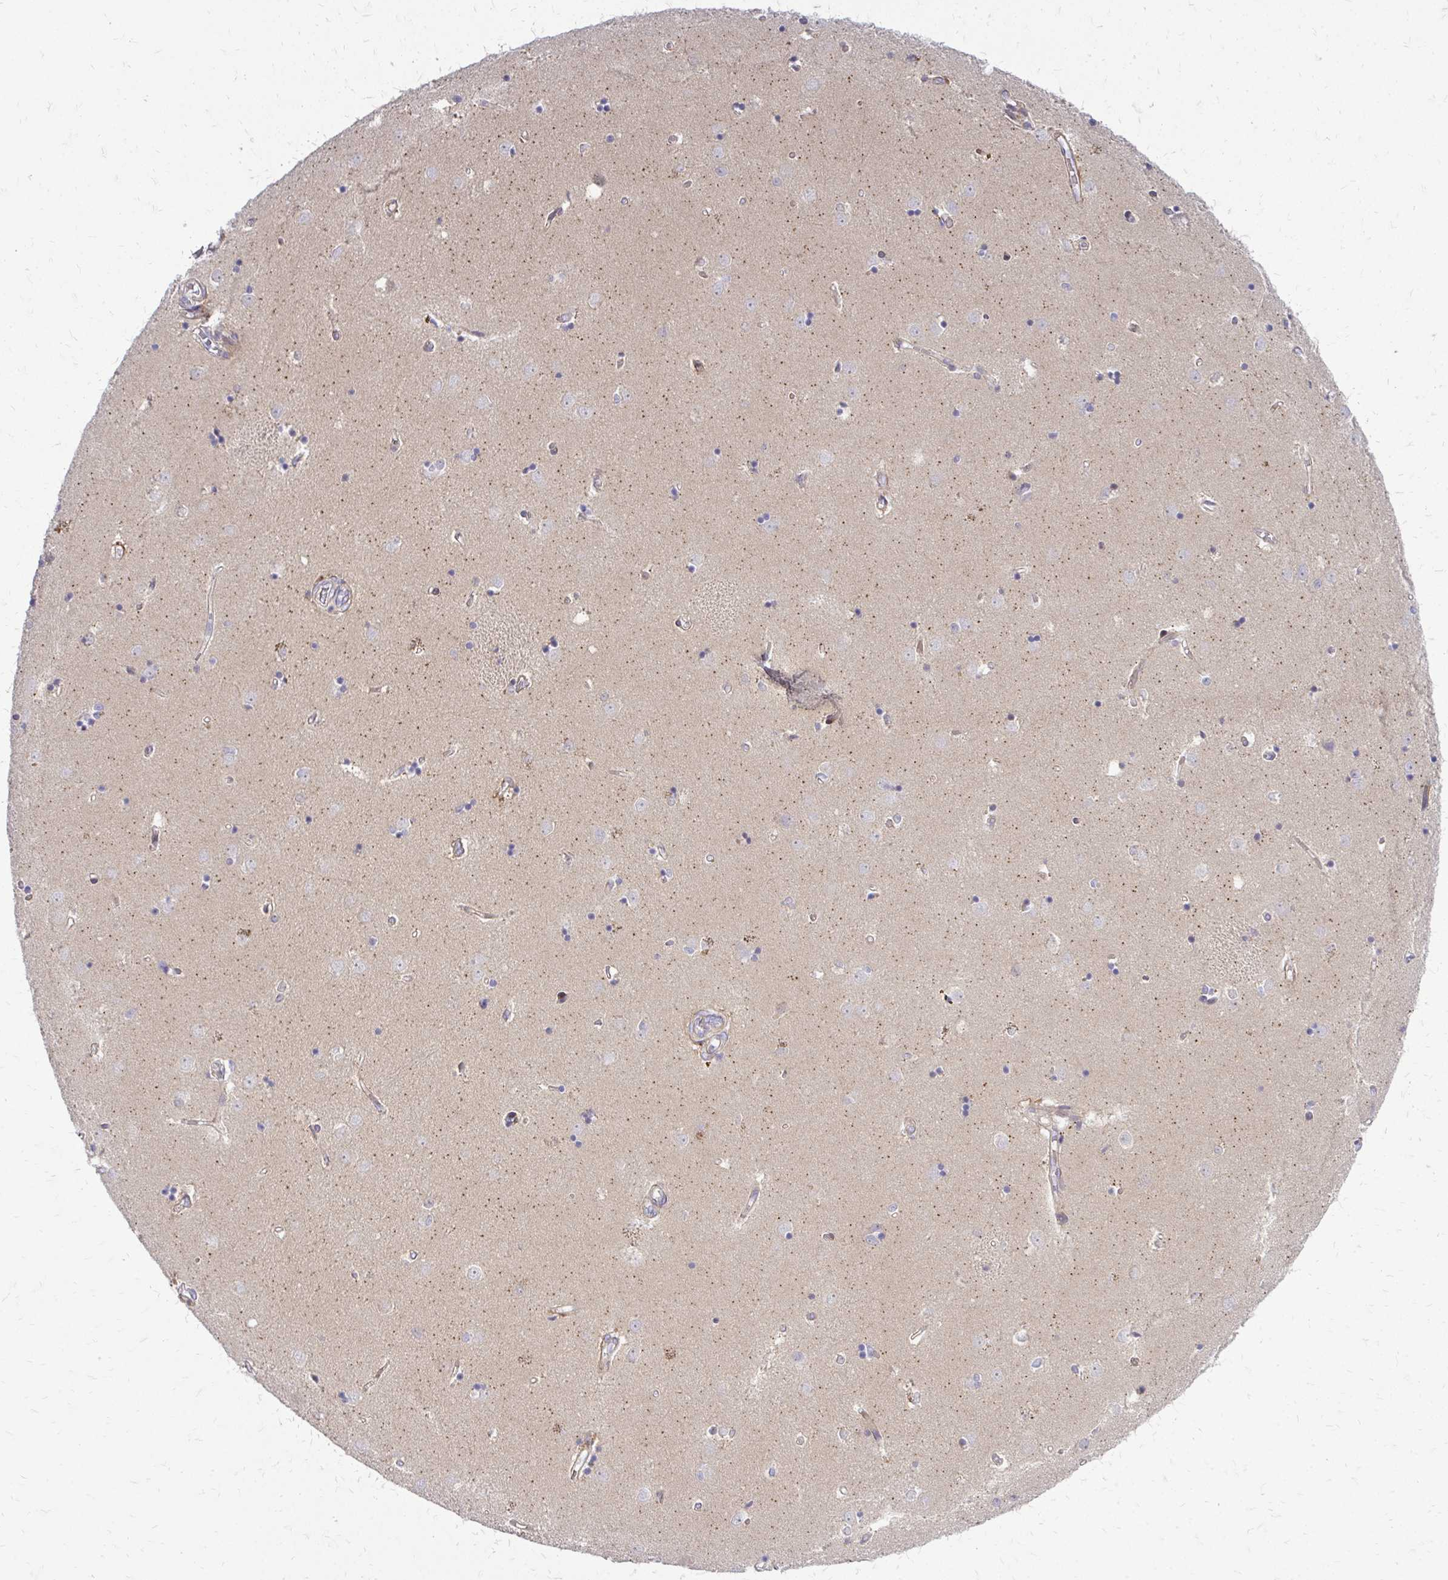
{"staining": {"intensity": "negative", "quantity": "none", "location": "none"}, "tissue": "caudate", "cell_type": "Glial cells", "image_type": "normal", "snomed": [{"axis": "morphology", "description": "Normal tissue, NOS"}, {"axis": "topography", "description": "Lateral ventricle wall"}], "caption": "DAB (3,3'-diaminobenzidine) immunohistochemical staining of unremarkable caudate shows no significant positivity in glial cells.", "gene": "PPDPFL", "patient": {"sex": "male", "age": 54}}